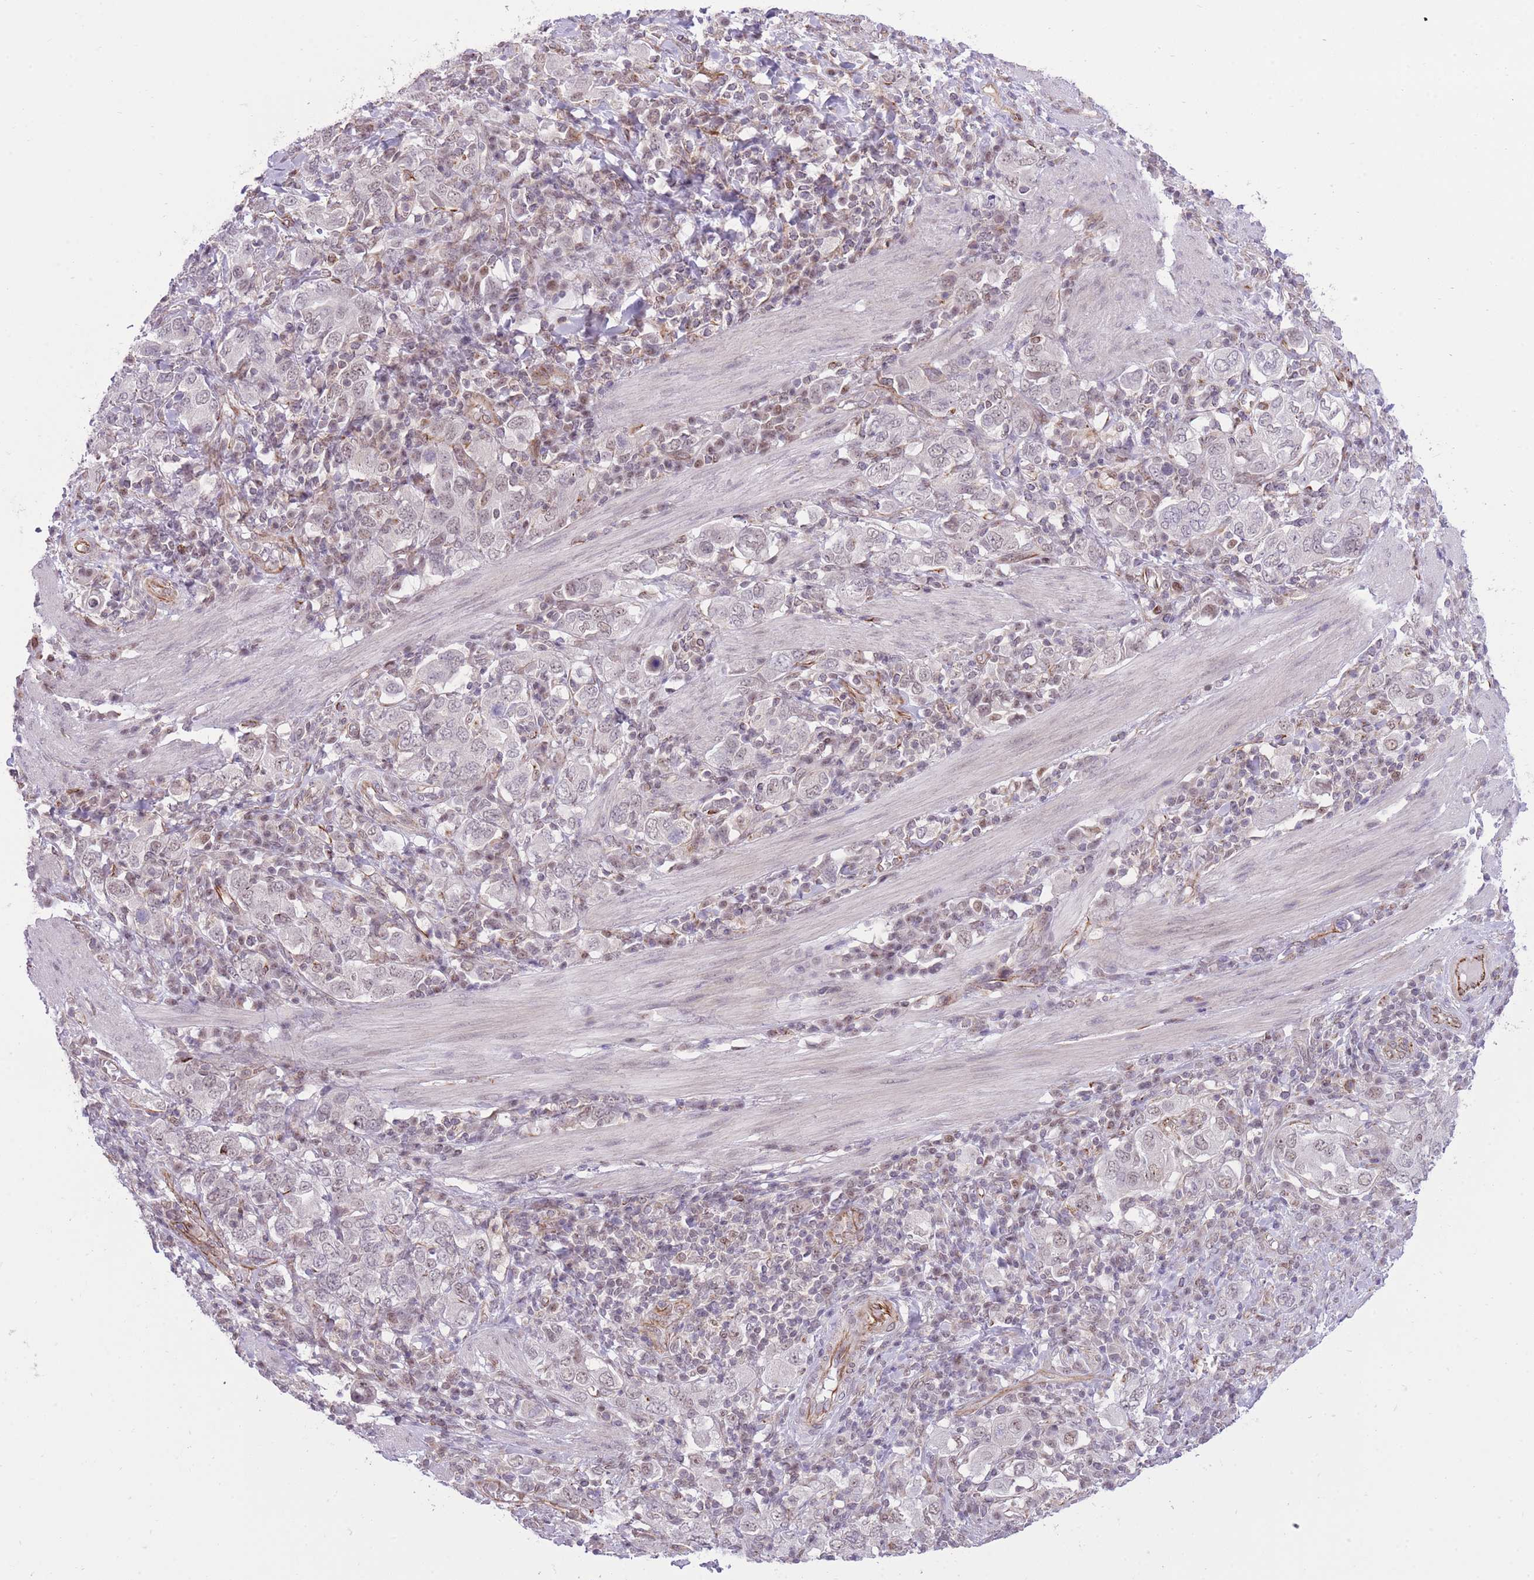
{"staining": {"intensity": "weak", "quantity": "<25%", "location": "nuclear"}, "tissue": "stomach cancer", "cell_type": "Tumor cells", "image_type": "cancer", "snomed": [{"axis": "morphology", "description": "Adenocarcinoma, NOS"}, {"axis": "topography", "description": "Stomach, upper"}, {"axis": "topography", "description": "Stomach"}], "caption": "Immunohistochemical staining of human stomach cancer shows no significant staining in tumor cells.", "gene": "ELL", "patient": {"sex": "male", "age": 62}}